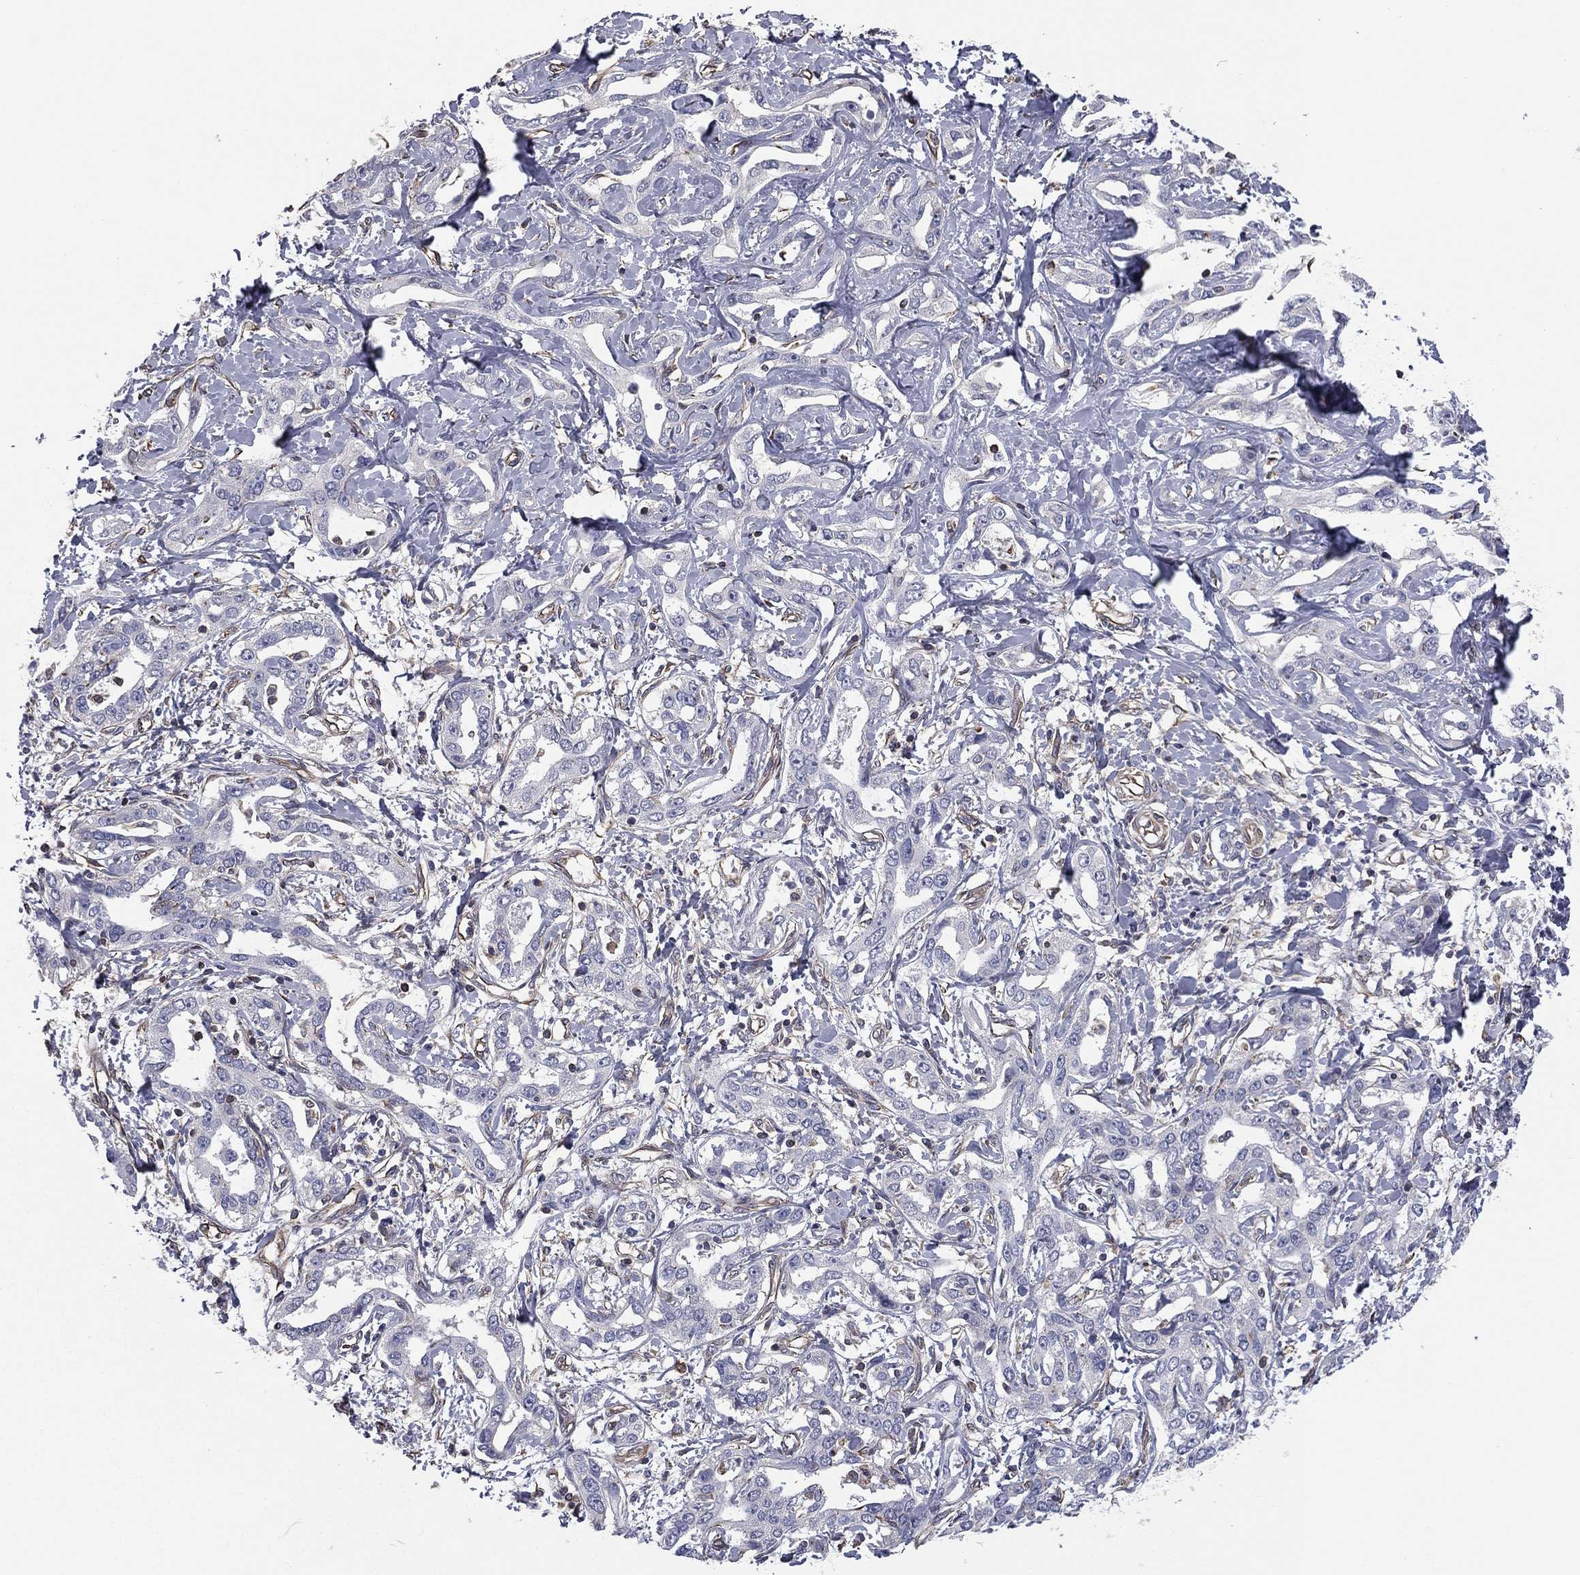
{"staining": {"intensity": "negative", "quantity": "none", "location": "none"}, "tissue": "liver cancer", "cell_type": "Tumor cells", "image_type": "cancer", "snomed": [{"axis": "morphology", "description": "Cholangiocarcinoma"}, {"axis": "topography", "description": "Liver"}], "caption": "Photomicrograph shows no significant protein expression in tumor cells of liver cancer (cholangiocarcinoma). The staining is performed using DAB brown chromogen with nuclei counter-stained in using hematoxylin.", "gene": "SCUBE1", "patient": {"sex": "male", "age": 59}}